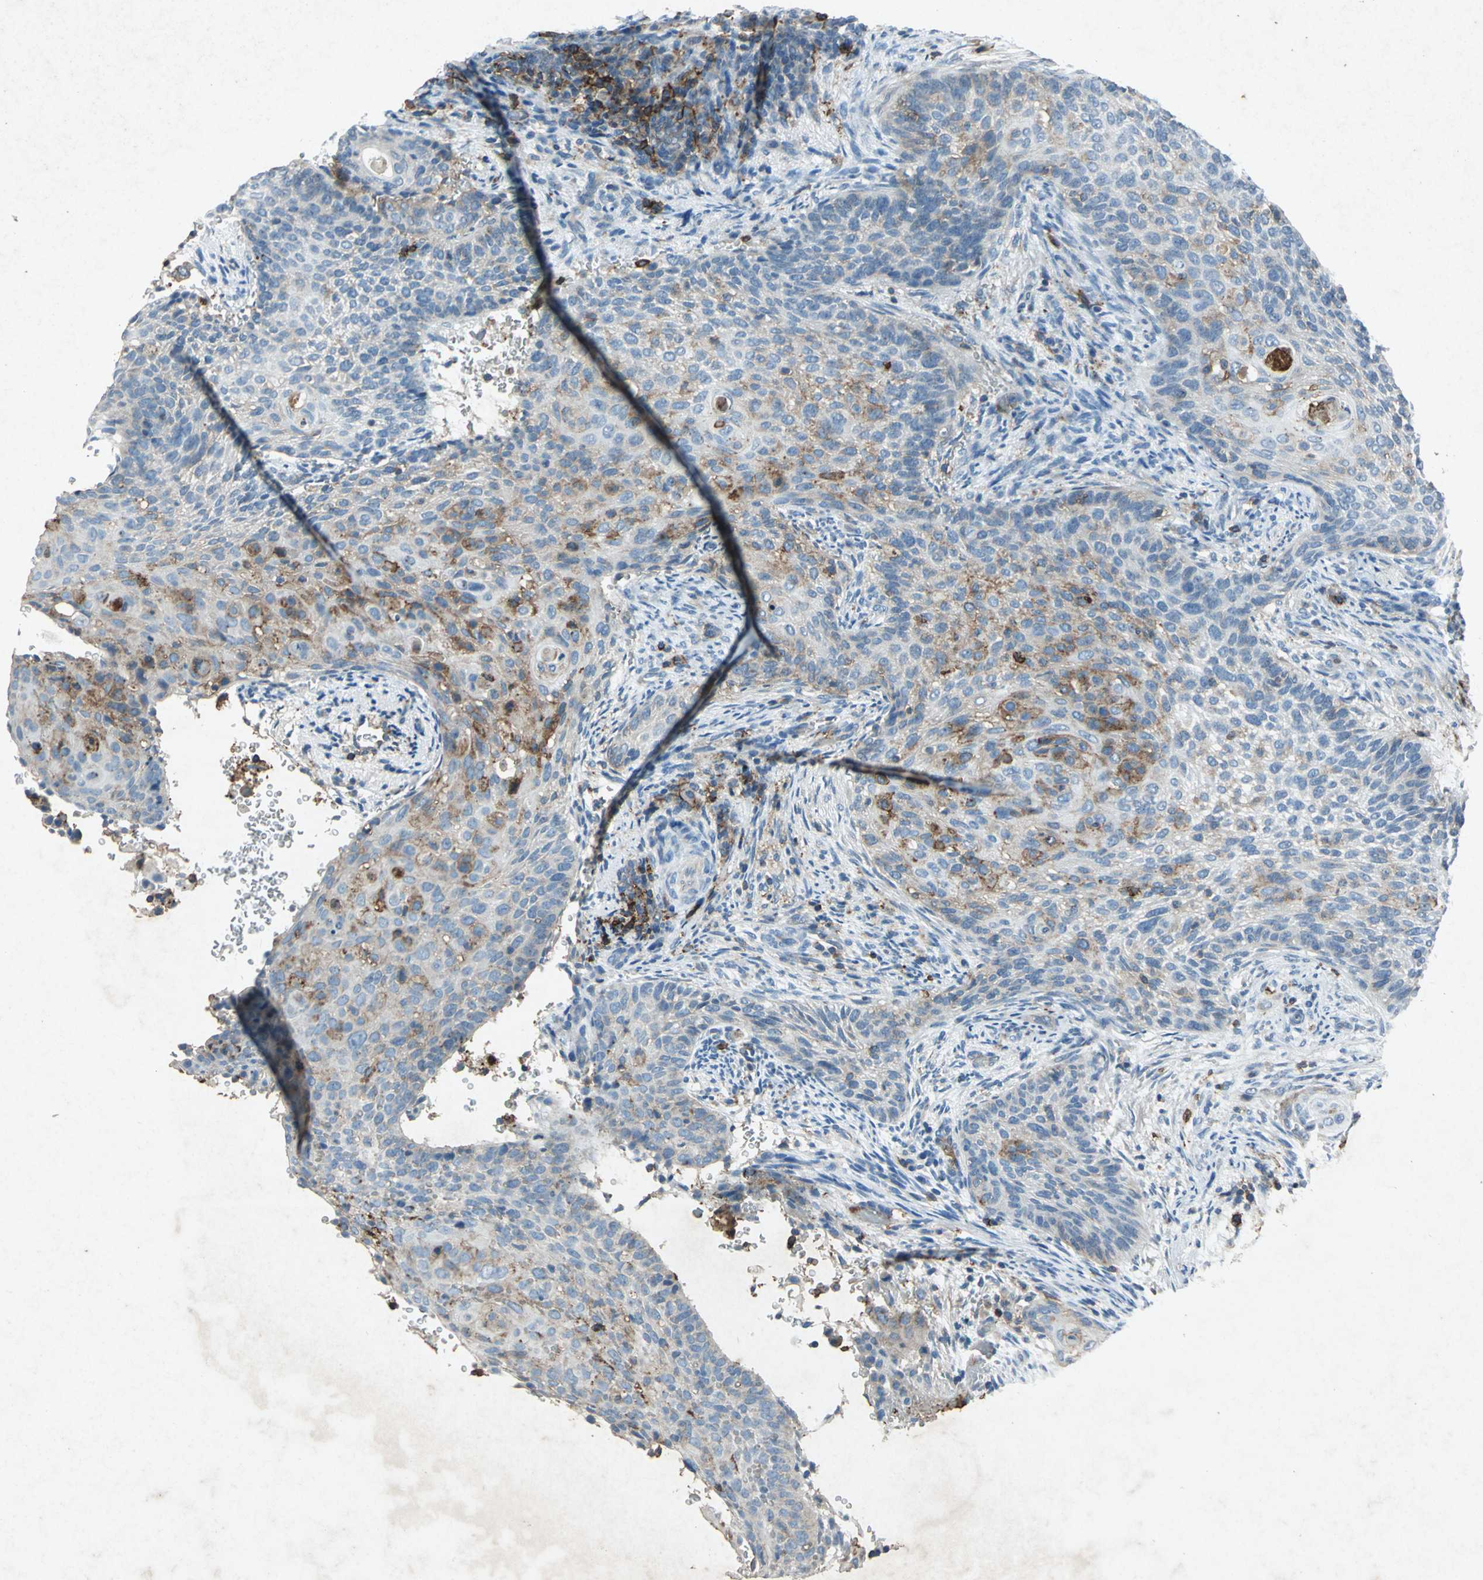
{"staining": {"intensity": "moderate", "quantity": "<25%", "location": "cytoplasmic/membranous"}, "tissue": "cervical cancer", "cell_type": "Tumor cells", "image_type": "cancer", "snomed": [{"axis": "morphology", "description": "Squamous cell carcinoma, NOS"}, {"axis": "topography", "description": "Cervix"}], "caption": "Immunohistochemistry of cervical cancer (squamous cell carcinoma) demonstrates low levels of moderate cytoplasmic/membranous expression in approximately <25% of tumor cells.", "gene": "CCR6", "patient": {"sex": "female", "age": 33}}